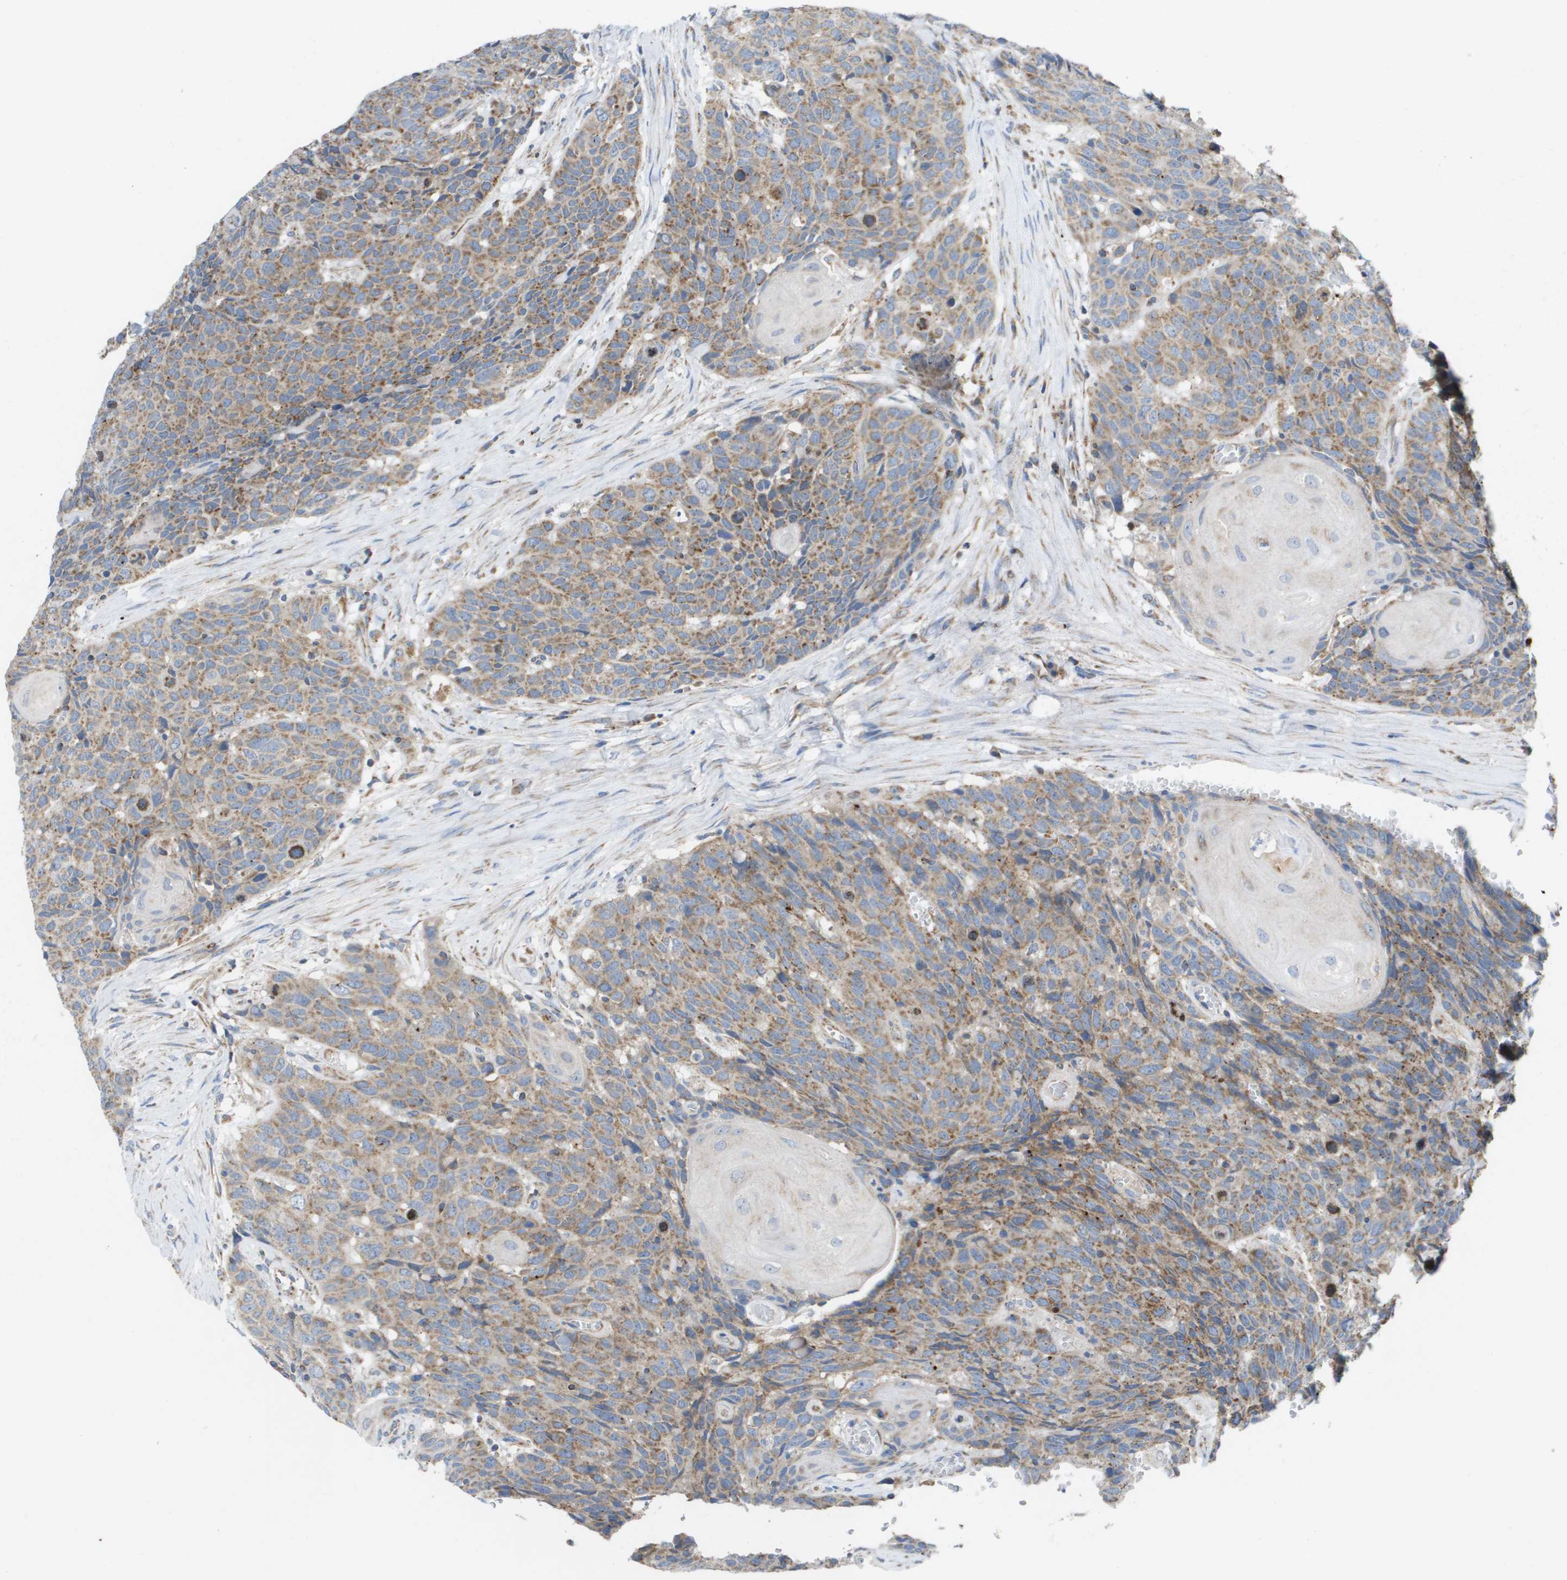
{"staining": {"intensity": "moderate", "quantity": ">75%", "location": "cytoplasmic/membranous"}, "tissue": "head and neck cancer", "cell_type": "Tumor cells", "image_type": "cancer", "snomed": [{"axis": "morphology", "description": "Squamous cell carcinoma, NOS"}, {"axis": "topography", "description": "Head-Neck"}], "caption": "A brown stain highlights moderate cytoplasmic/membranous staining of a protein in human head and neck squamous cell carcinoma tumor cells.", "gene": "FIS1", "patient": {"sex": "male", "age": 66}}